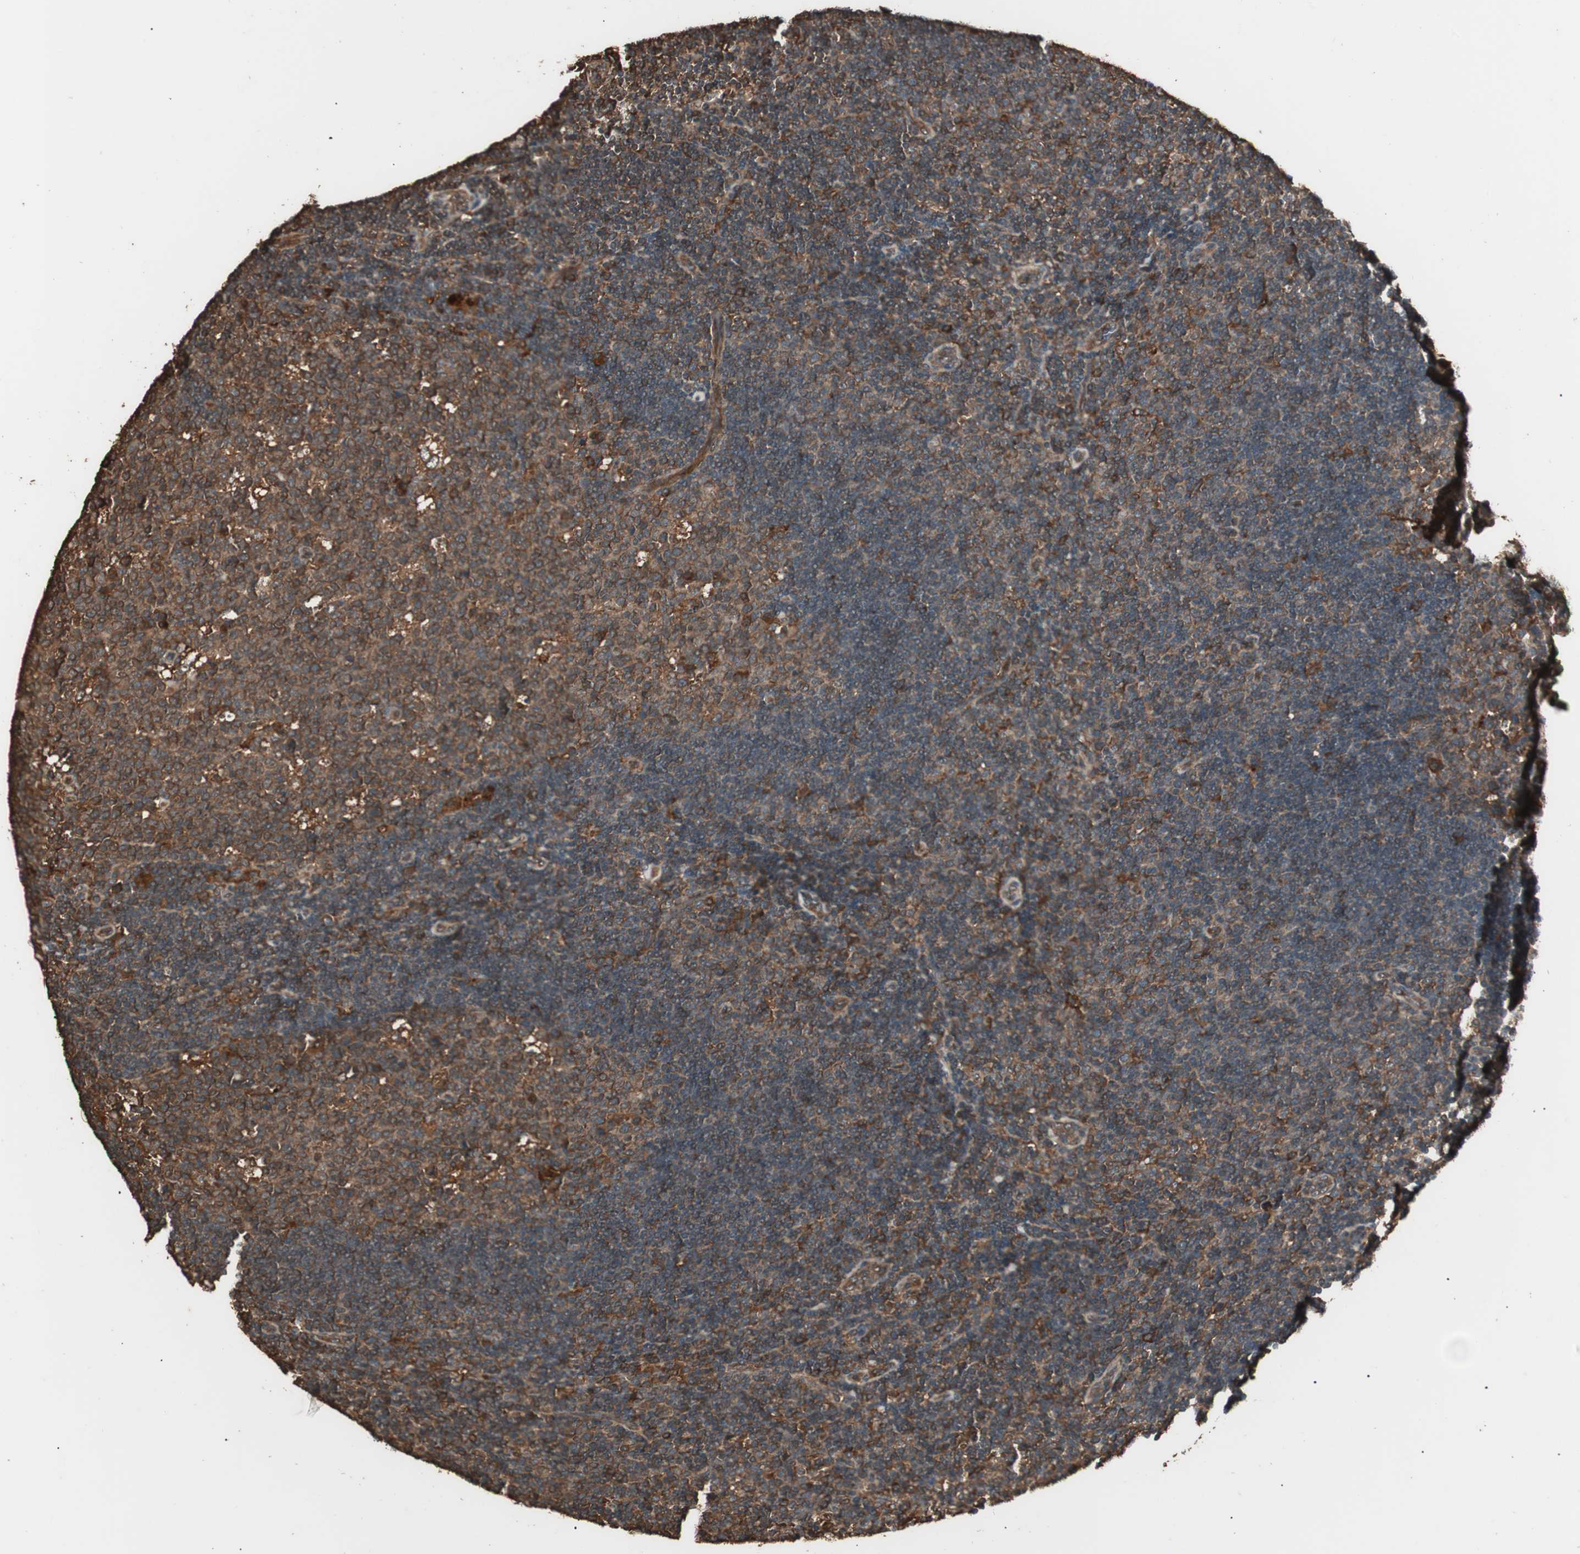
{"staining": {"intensity": "strong", "quantity": ">75%", "location": "cytoplasmic/membranous"}, "tissue": "lymph node", "cell_type": "Germinal center cells", "image_type": "normal", "snomed": [{"axis": "morphology", "description": "Normal tissue, NOS"}, {"axis": "topography", "description": "Lymph node"}, {"axis": "topography", "description": "Salivary gland"}], "caption": "DAB immunohistochemical staining of normal lymph node displays strong cytoplasmic/membranous protein staining in about >75% of germinal center cells.", "gene": "CCN4", "patient": {"sex": "male", "age": 8}}